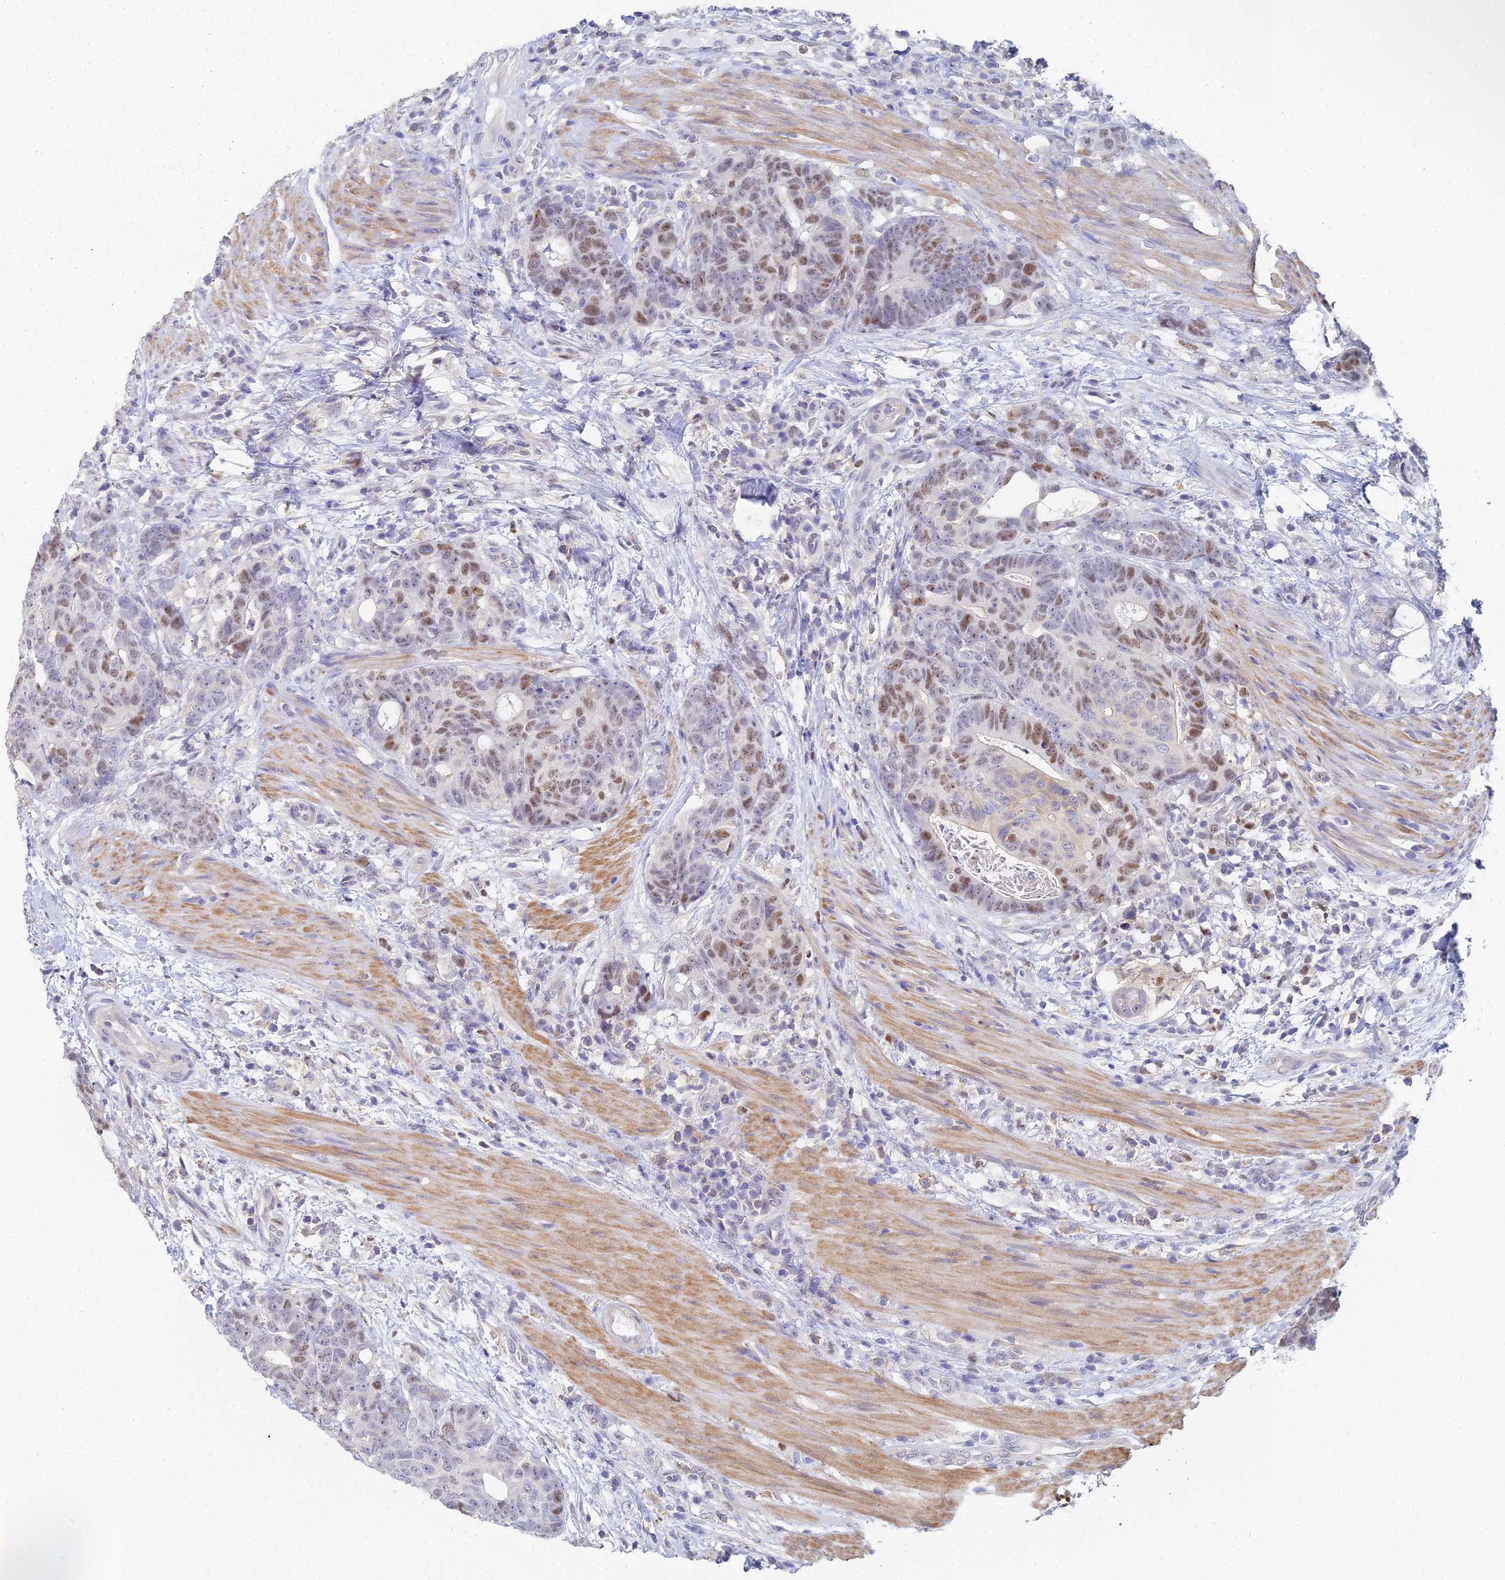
{"staining": {"intensity": "moderate", "quantity": ">75%", "location": "nuclear"}, "tissue": "colorectal cancer", "cell_type": "Tumor cells", "image_type": "cancer", "snomed": [{"axis": "morphology", "description": "Adenocarcinoma, NOS"}, {"axis": "topography", "description": "Colon"}], "caption": "Moderate nuclear positivity for a protein is identified in about >75% of tumor cells of adenocarcinoma (colorectal) using immunohistochemistry.", "gene": "MCM2", "patient": {"sex": "female", "age": 82}}